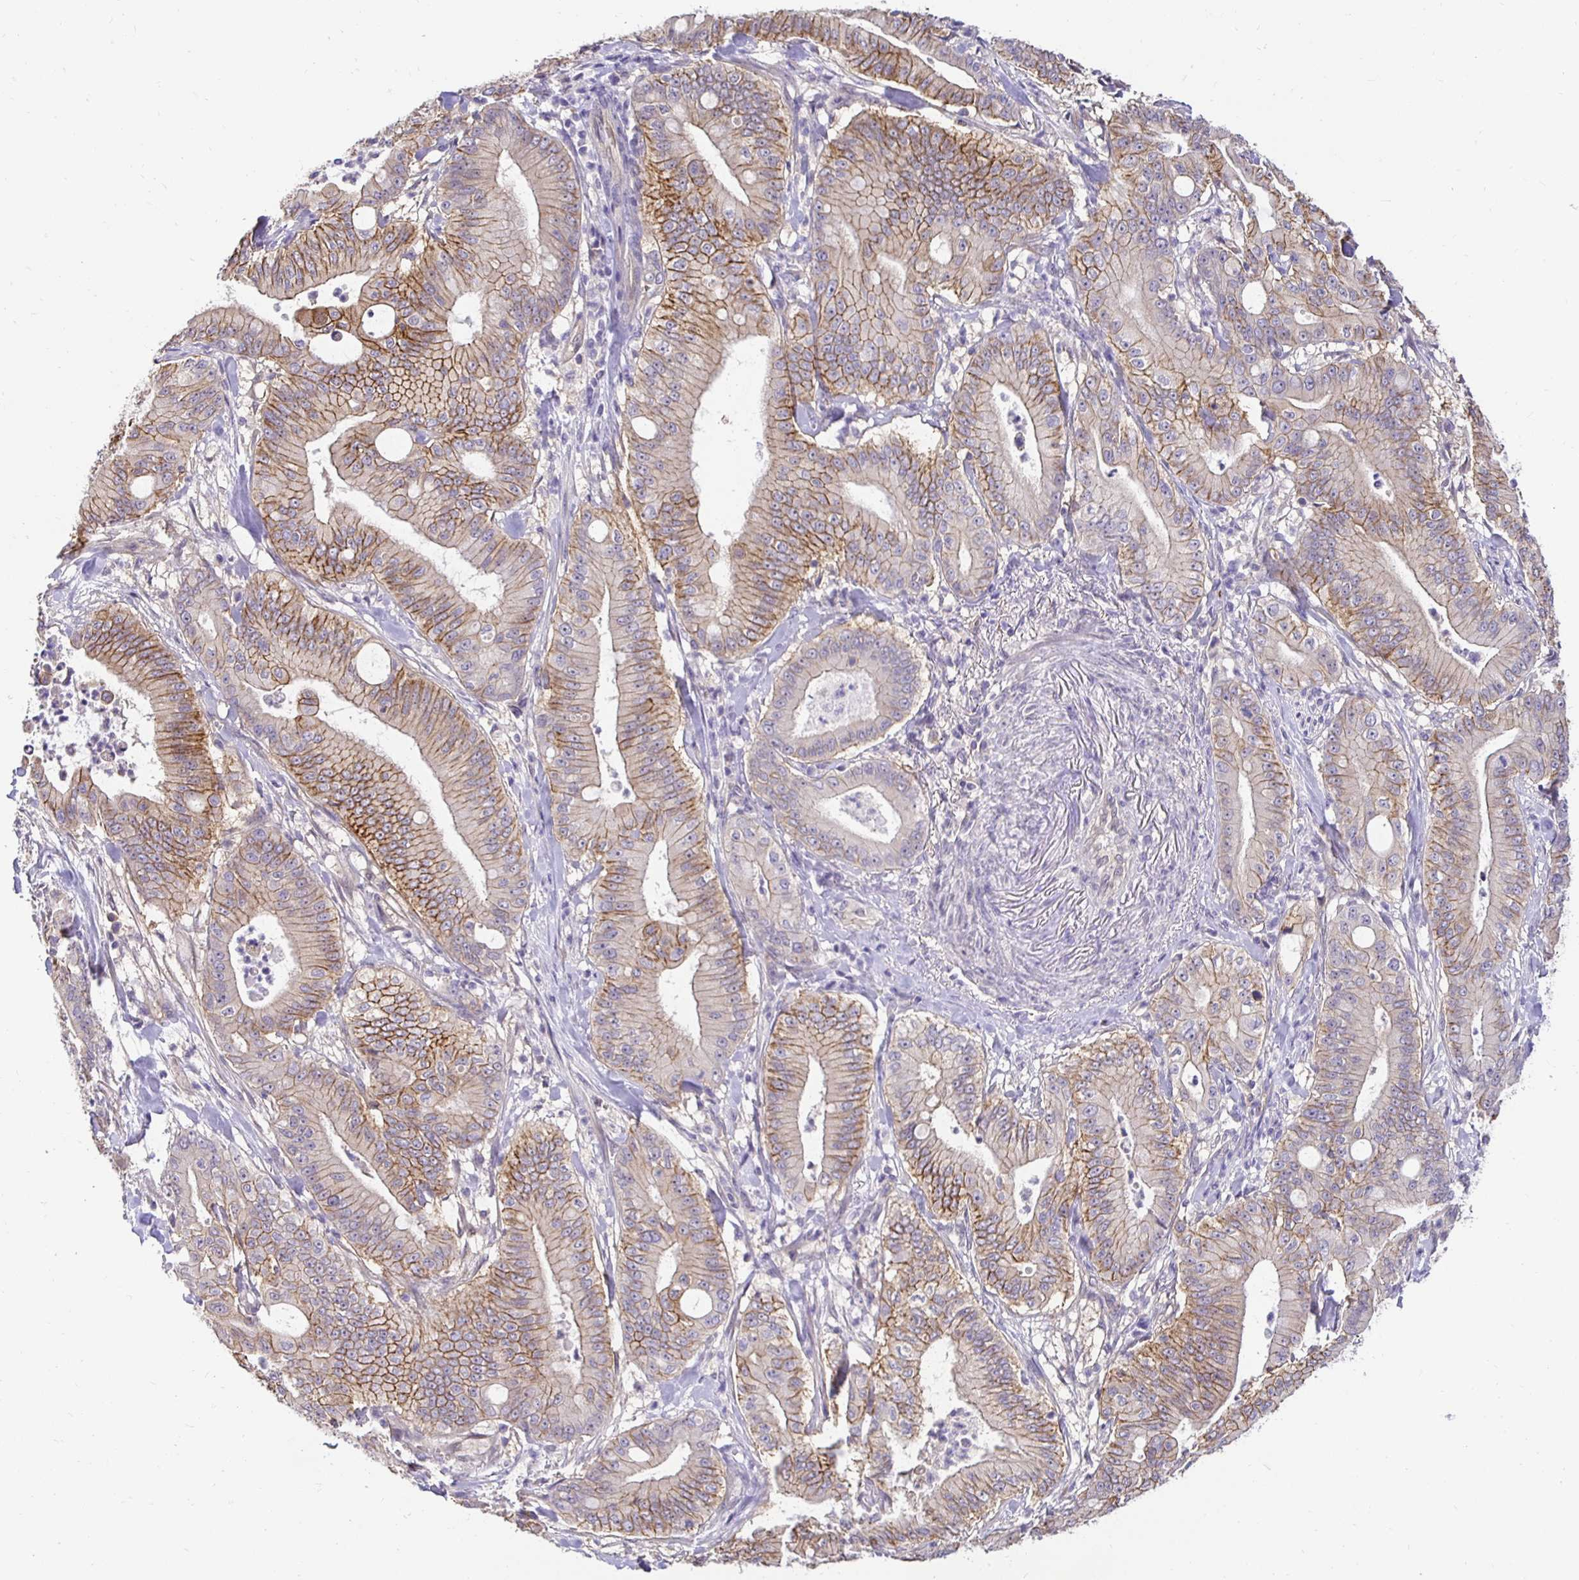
{"staining": {"intensity": "moderate", "quantity": "25%-75%", "location": "cytoplasmic/membranous"}, "tissue": "pancreatic cancer", "cell_type": "Tumor cells", "image_type": "cancer", "snomed": [{"axis": "morphology", "description": "Adenocarcinoma, NOS"}, {"axis": "topography", "description": "Pancreas"}], "caption": "A brown stain shows moderate cytoplasmic/membranous expression of a protein in human pancreatic cancer (adenocarcinoma) tumor cells. (Brightfield microscopy of DAB IHC at high magnification).", "gene": "SLC9A1", "patient": {"sex": "male", "age": 71}}